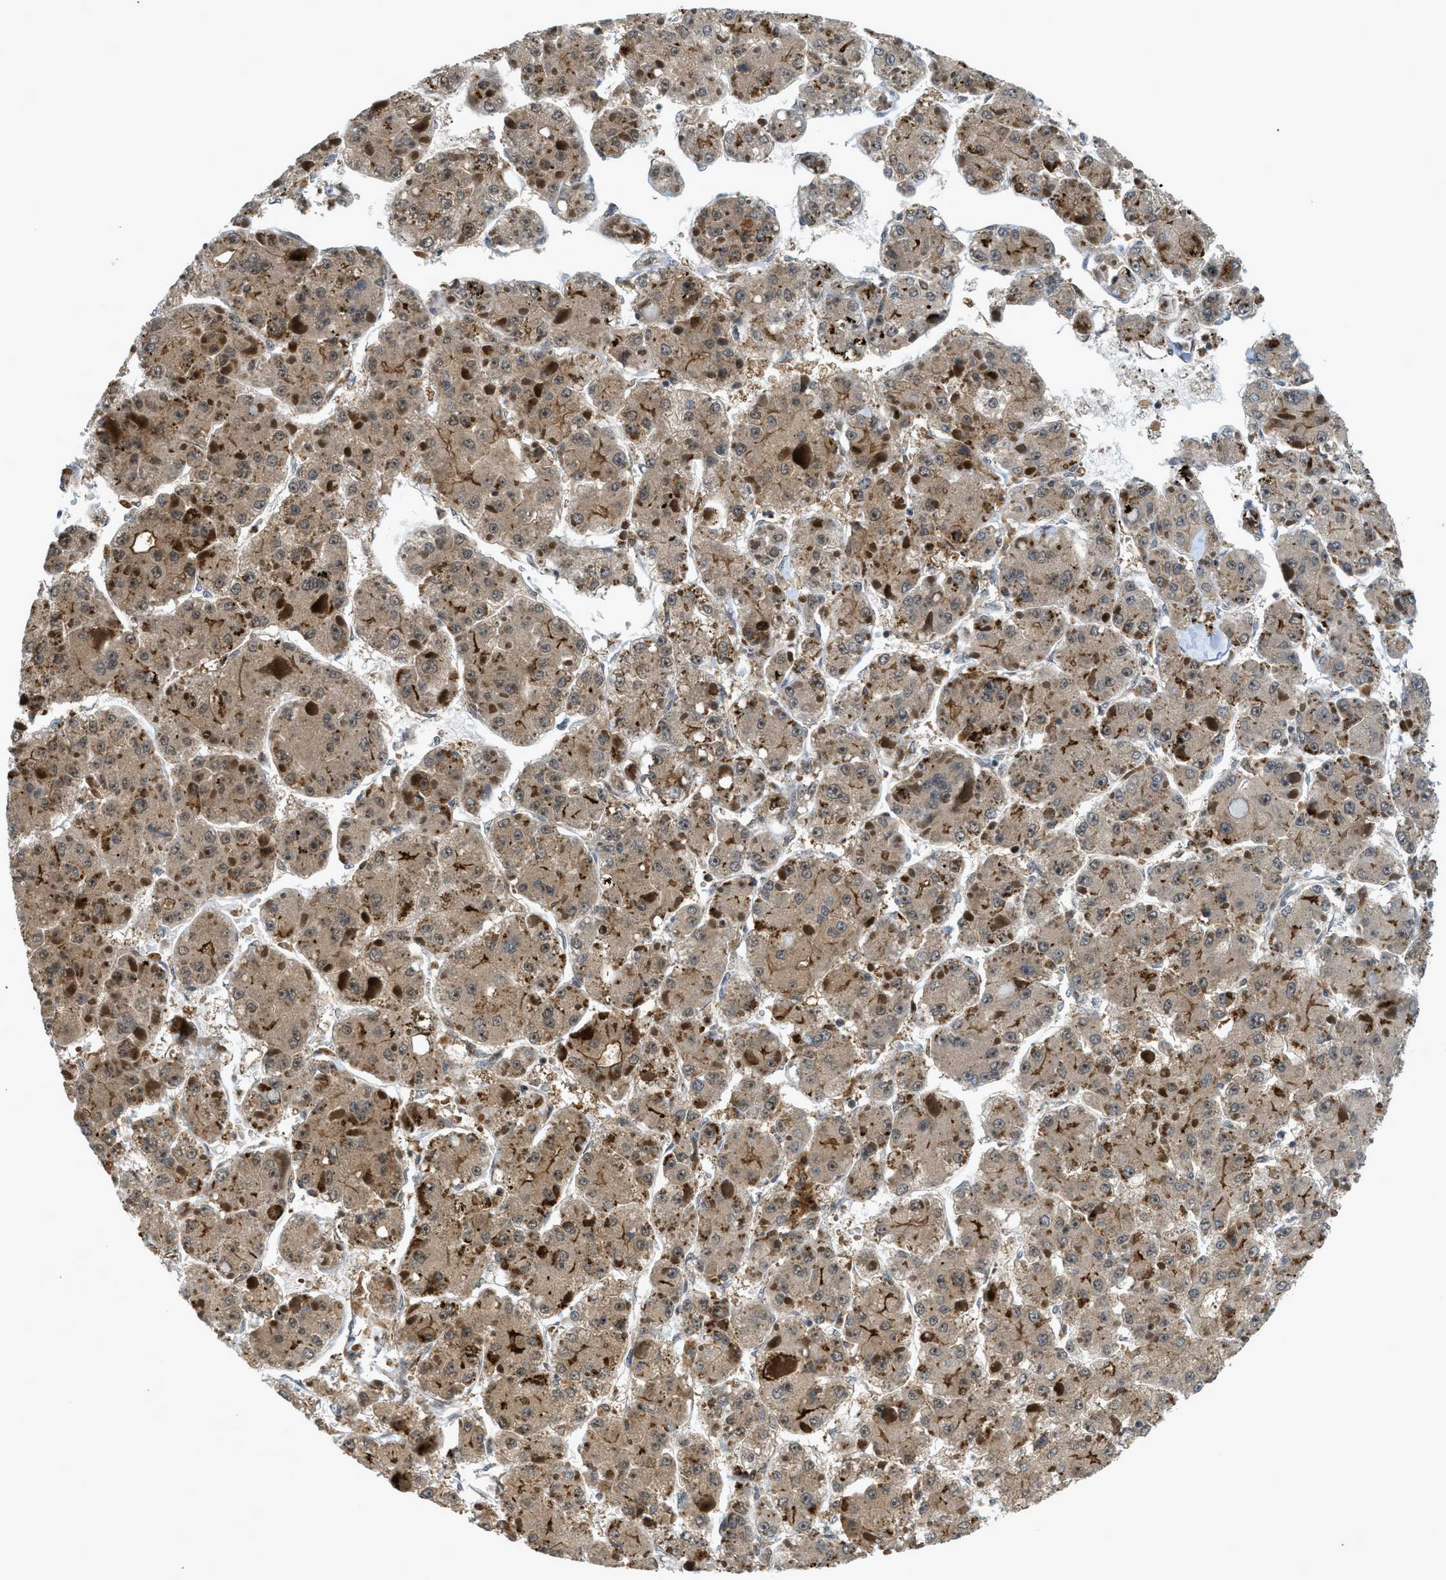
{"staining": {"intensity": "weak", "quantity": ">75%", "location": "cytoplasmic/membranous,nuclear"}, "tissue": "liver cancer", "cell_type": "Tumor cells", "image_type": "cancer", "snomed": [{"axis": "morphology", "description": "Carcinoma, Hepatocellular, NOS"}, {"axis": "topography", "description": "Liver"}], "caption": "Approximately >75% of tumor cells in hepatocellular carcinoma (liver) reveal weak cytoplasmic/membranous and nuclear protein positivity as visualized by brown immunohistochemical staining.", "gene": "DNAJC28", "patient": {"sex": "female", "age": 73}}